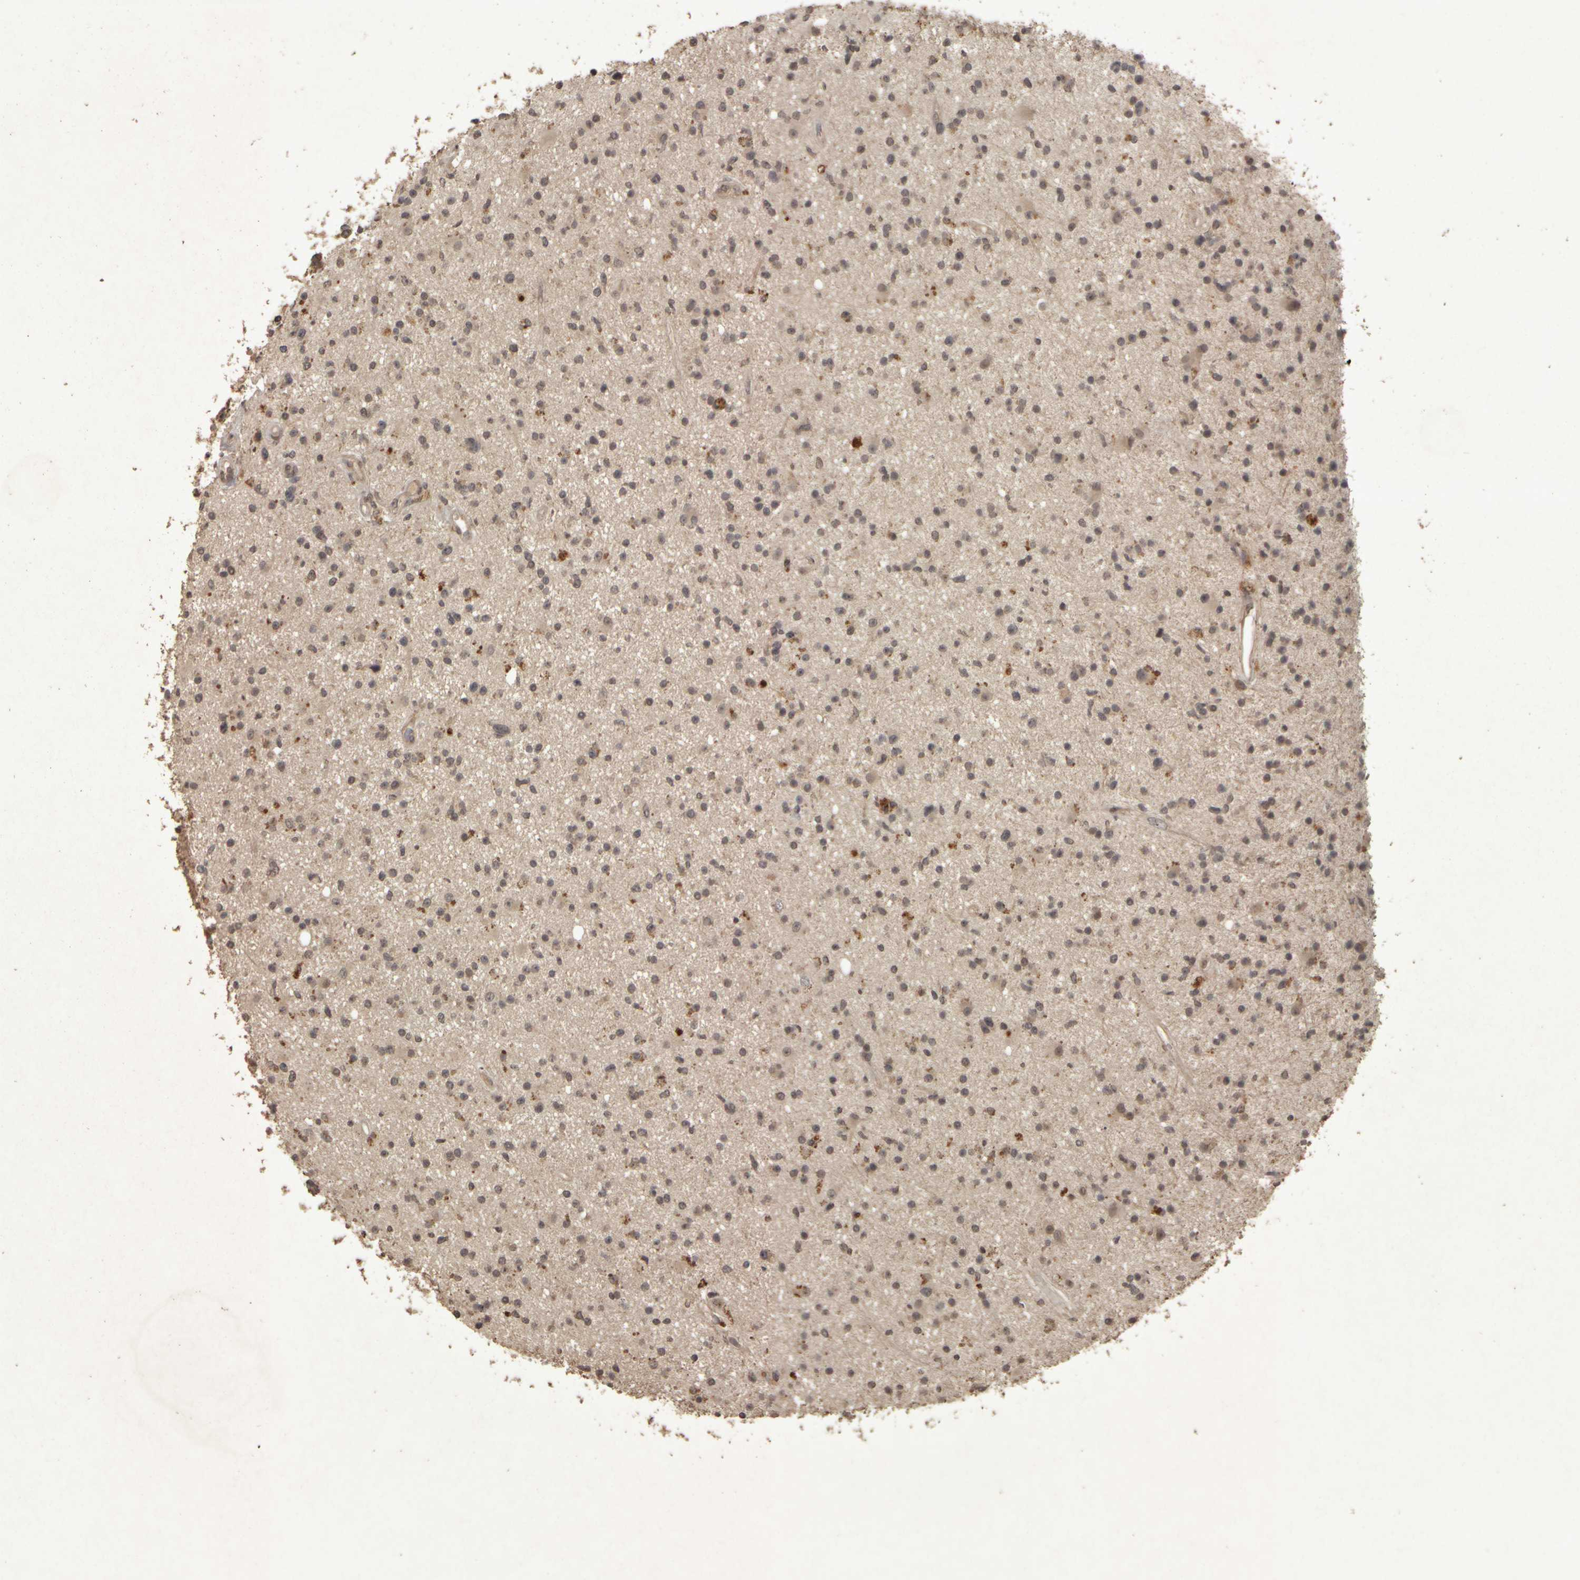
{"staining": {"intensity": "weak", "quantity": "25%-75%", "location": "cytoplasmic/membranous"}, "tissue": "glioma", "cell_type": "Tumor cells", "image_type": "cancer", "snomed": [{"axis": "morphology", "description": "Glioma, malignant, High grade"}, {"axis": "topography", "description": "Brain"}], "caption": "Human malignant glioma (high-grade) stained with a brown dye demonstrates weak cytoplasmic/membranous positive staining in about 25%-75% of tumor cells.", "gene": "ACO1", "patient": {"sex": "male", "age": 33}}